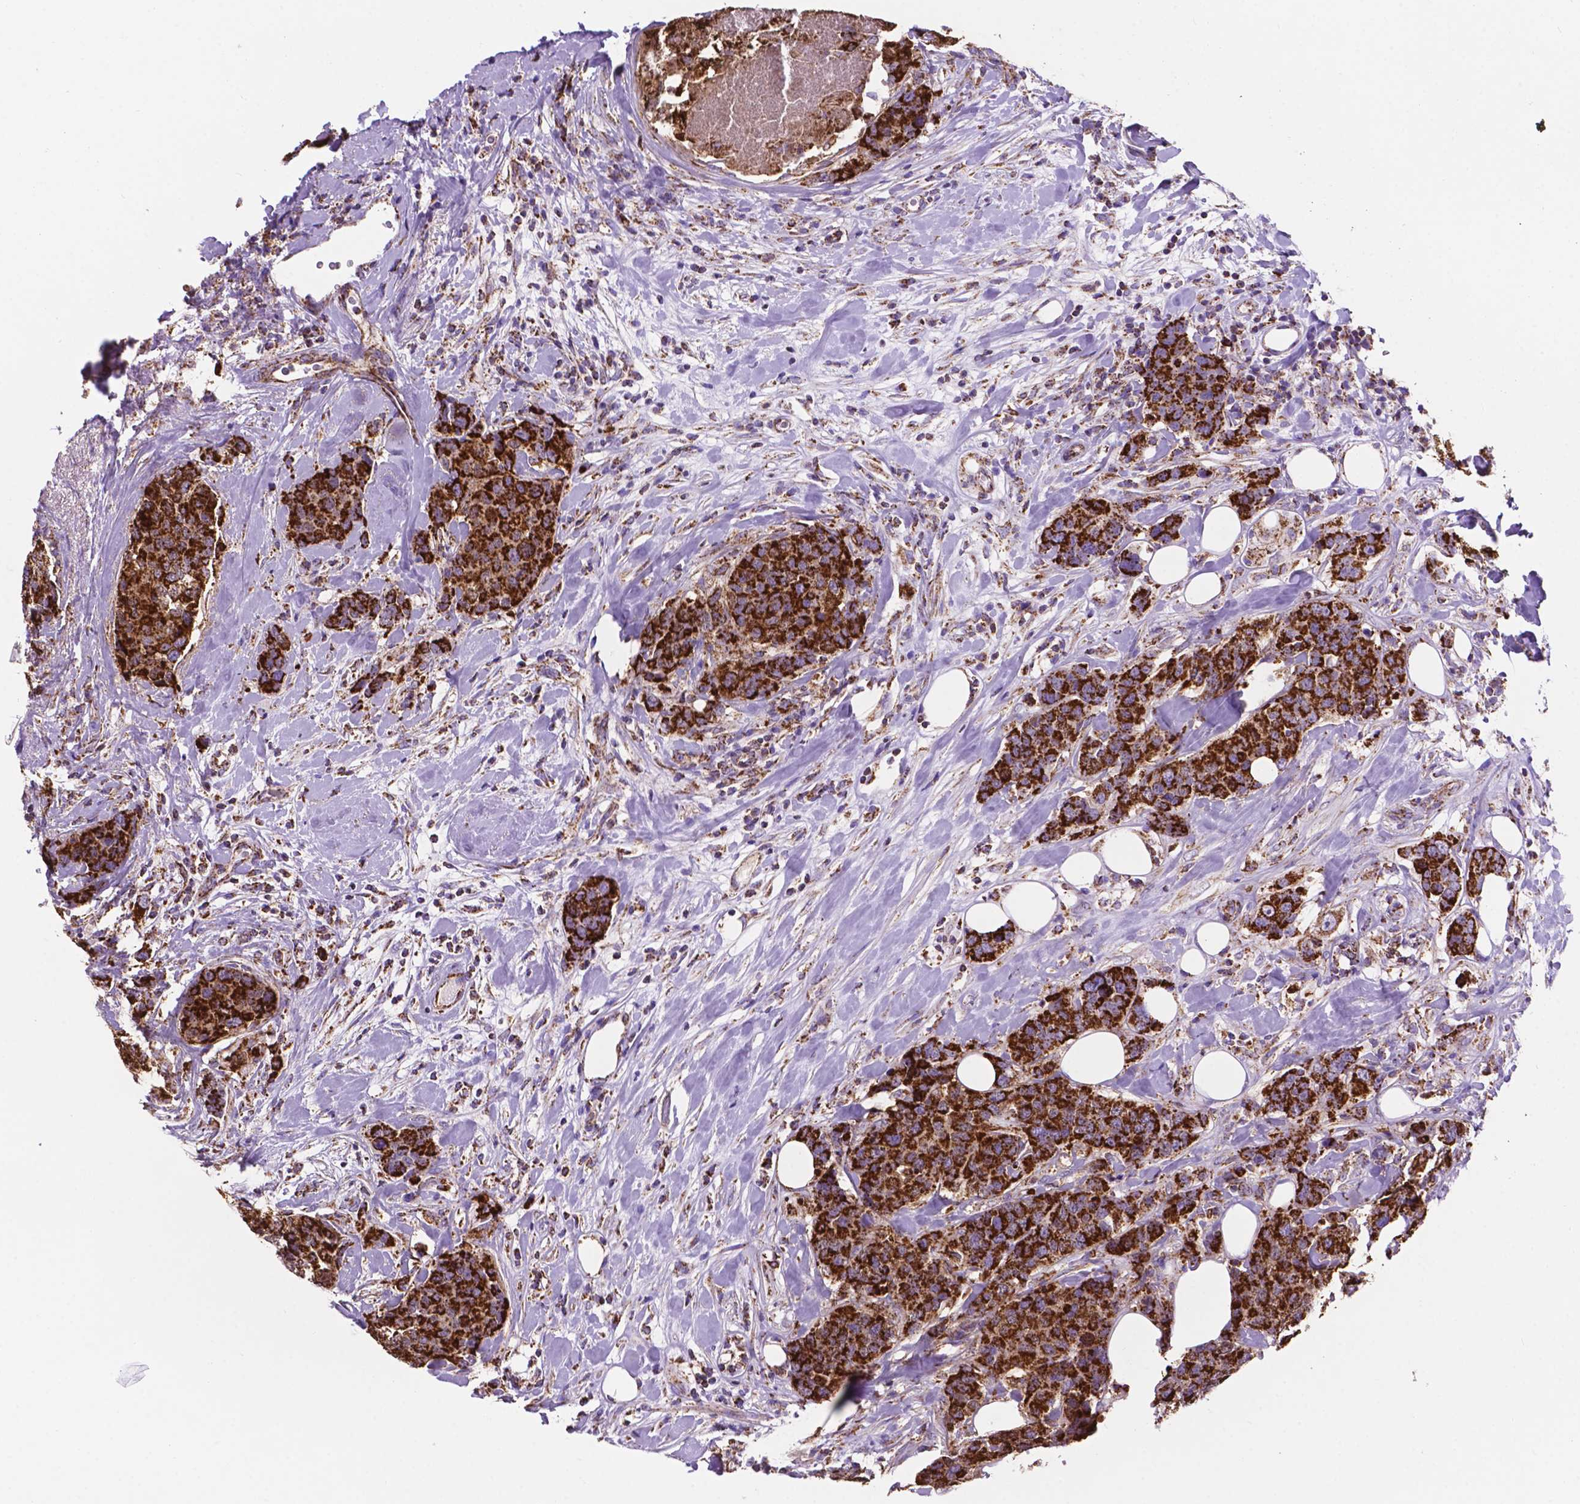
{"staining": {"intensity": "strong", "quantity": ">75%", "location": "cytoplasmic/membranous"}, "tissue": "breast cancer", "cell_type": "Tumor cells", "image_type": "cancer", "snomed": [{"axis": "morphology", "description": "Lobular carcinoma"}, {"axis": "topography", "description": "Breast"}], "caption": "An immunohistochemistry (IHC) histopathology image of neoplastic tissue is shown. Protein staining in brown labels strong cytoplasmic/membranous positivity in breast cancer within tumor cells.", "gene": "HSPD1", "patient": {"sex": "female", "age": 59}}